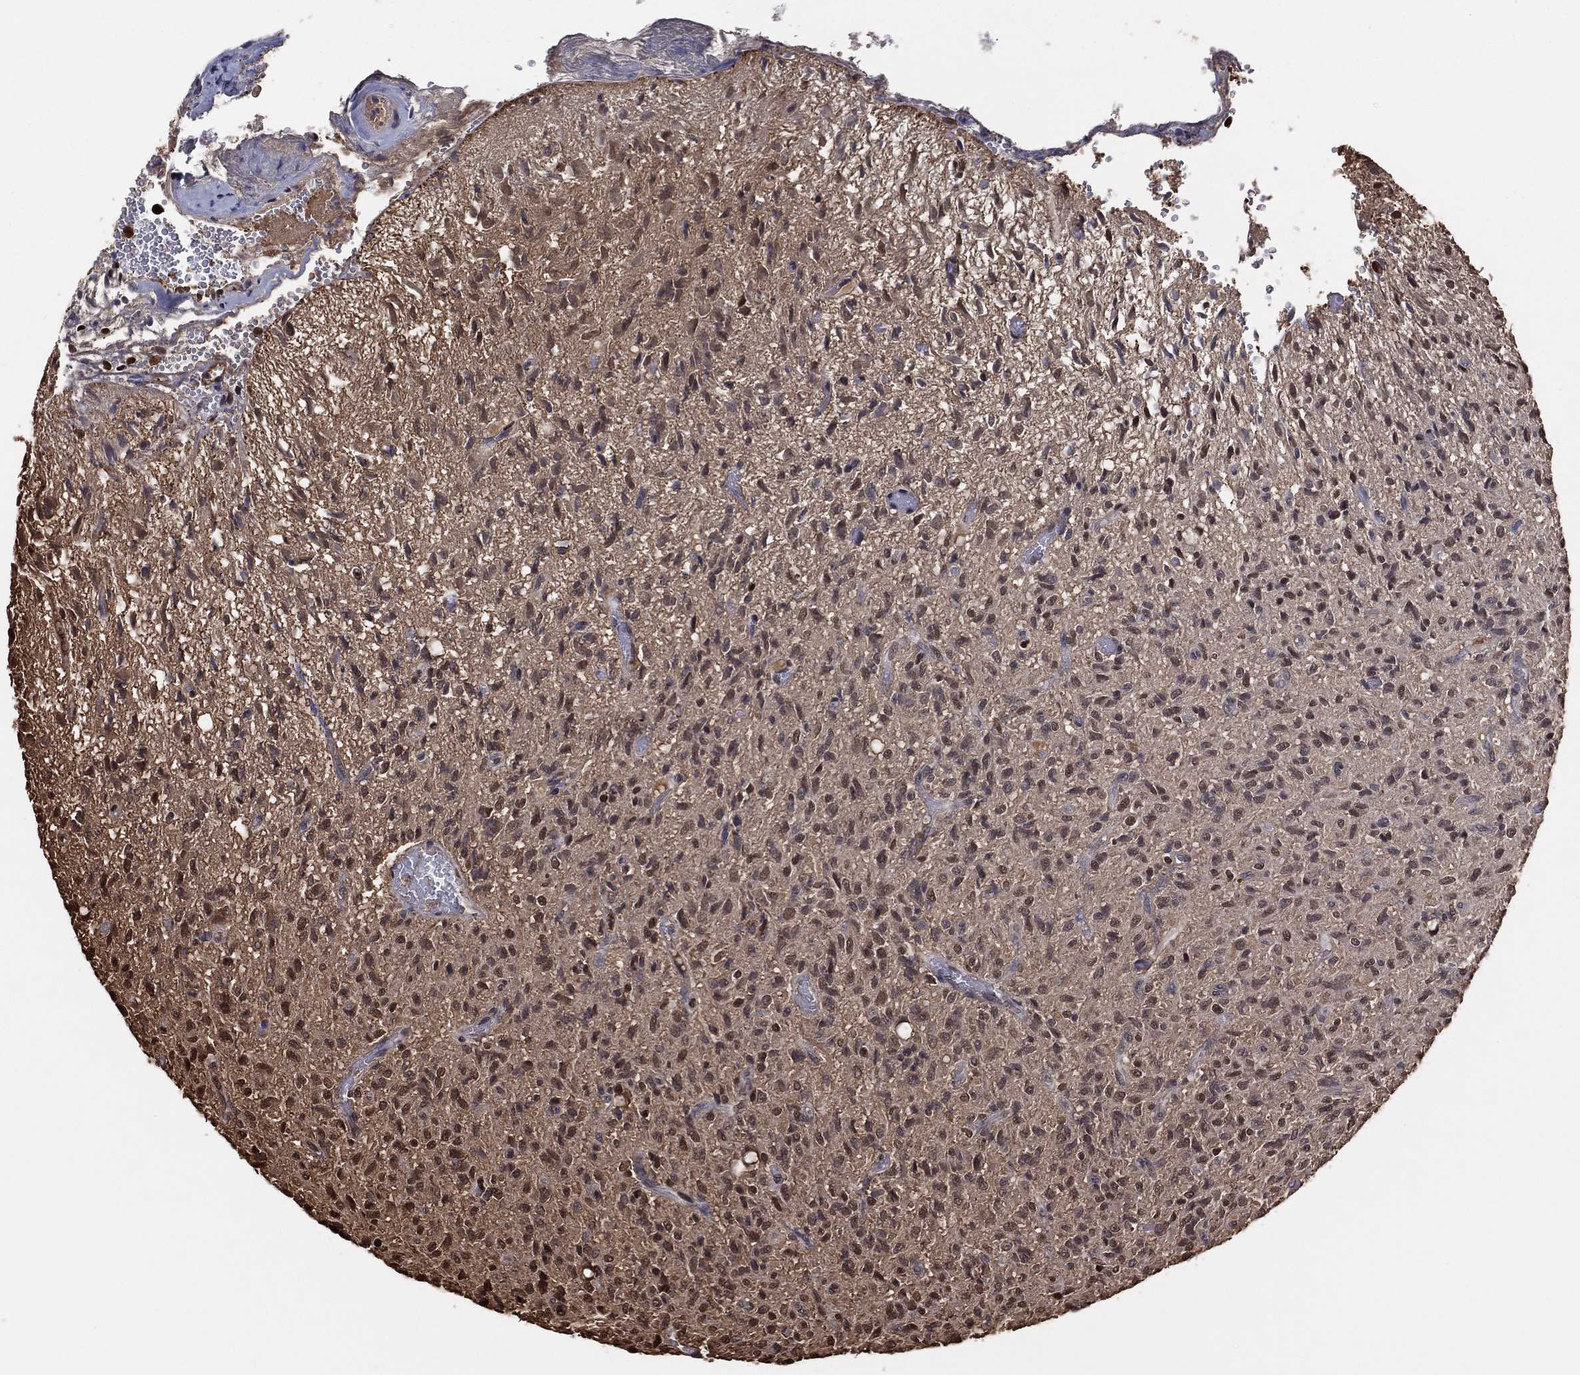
{"staining": {"intensity": "moderate", "quantity": "25%-75%", "location": "nuclear"}, "tissue": "glioma", "cell_type": "Tumor cells", "image_type": "cancer", "snomed": [{"axis": "morphology", "description": "Glioma, malignant, High grade"}, {"axis": "topography", "description": "Brain"}], "caption": "Malignant high-grade glioma stained for a protein reveals moderate nuclear positivity in tumor cells.", "gene": "GAPDH", "patient": {"sex": "male", "age": 64}}